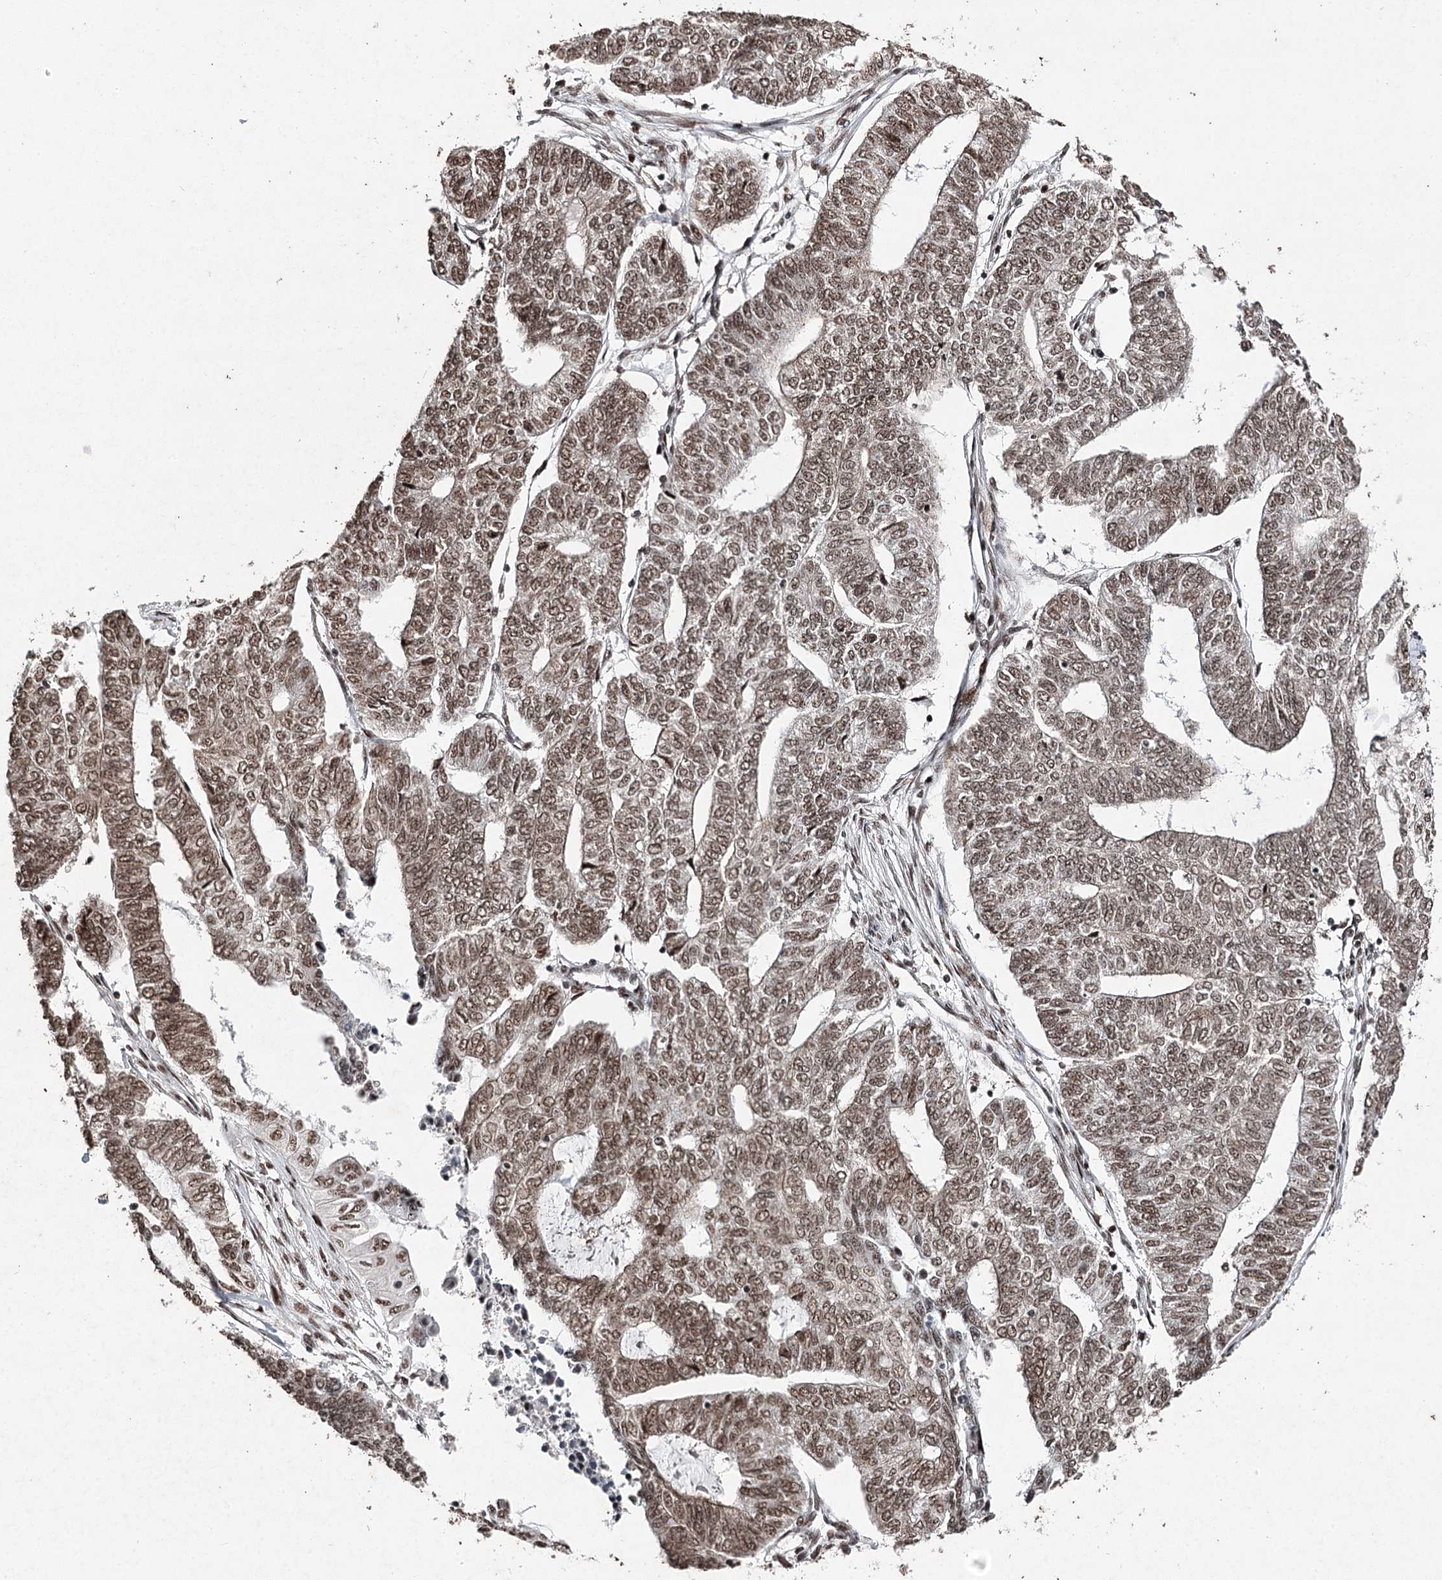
{"staining": {"intensity": "moderate", "quantity": ">75%", "location": "nuclear"}, "tissue": "endometrial cancer", "cell_type": "Tumor cells", "image_type": "cancer", "snomed": [{"axis": "morphology", "description": "Adenocarcinoma, NOS"}, {"axis": "topography", "description": "Uterus"}, {"axis": "topography", "description": "Endometrium"}], "caption": "A histopathology image of adenocarcinoma (endometrial) stained for a protein reveals moderate nuclear brown staining in tumor cells.", "gene": "PDCD4", "patient": {"sex": "female", "age": 70}}